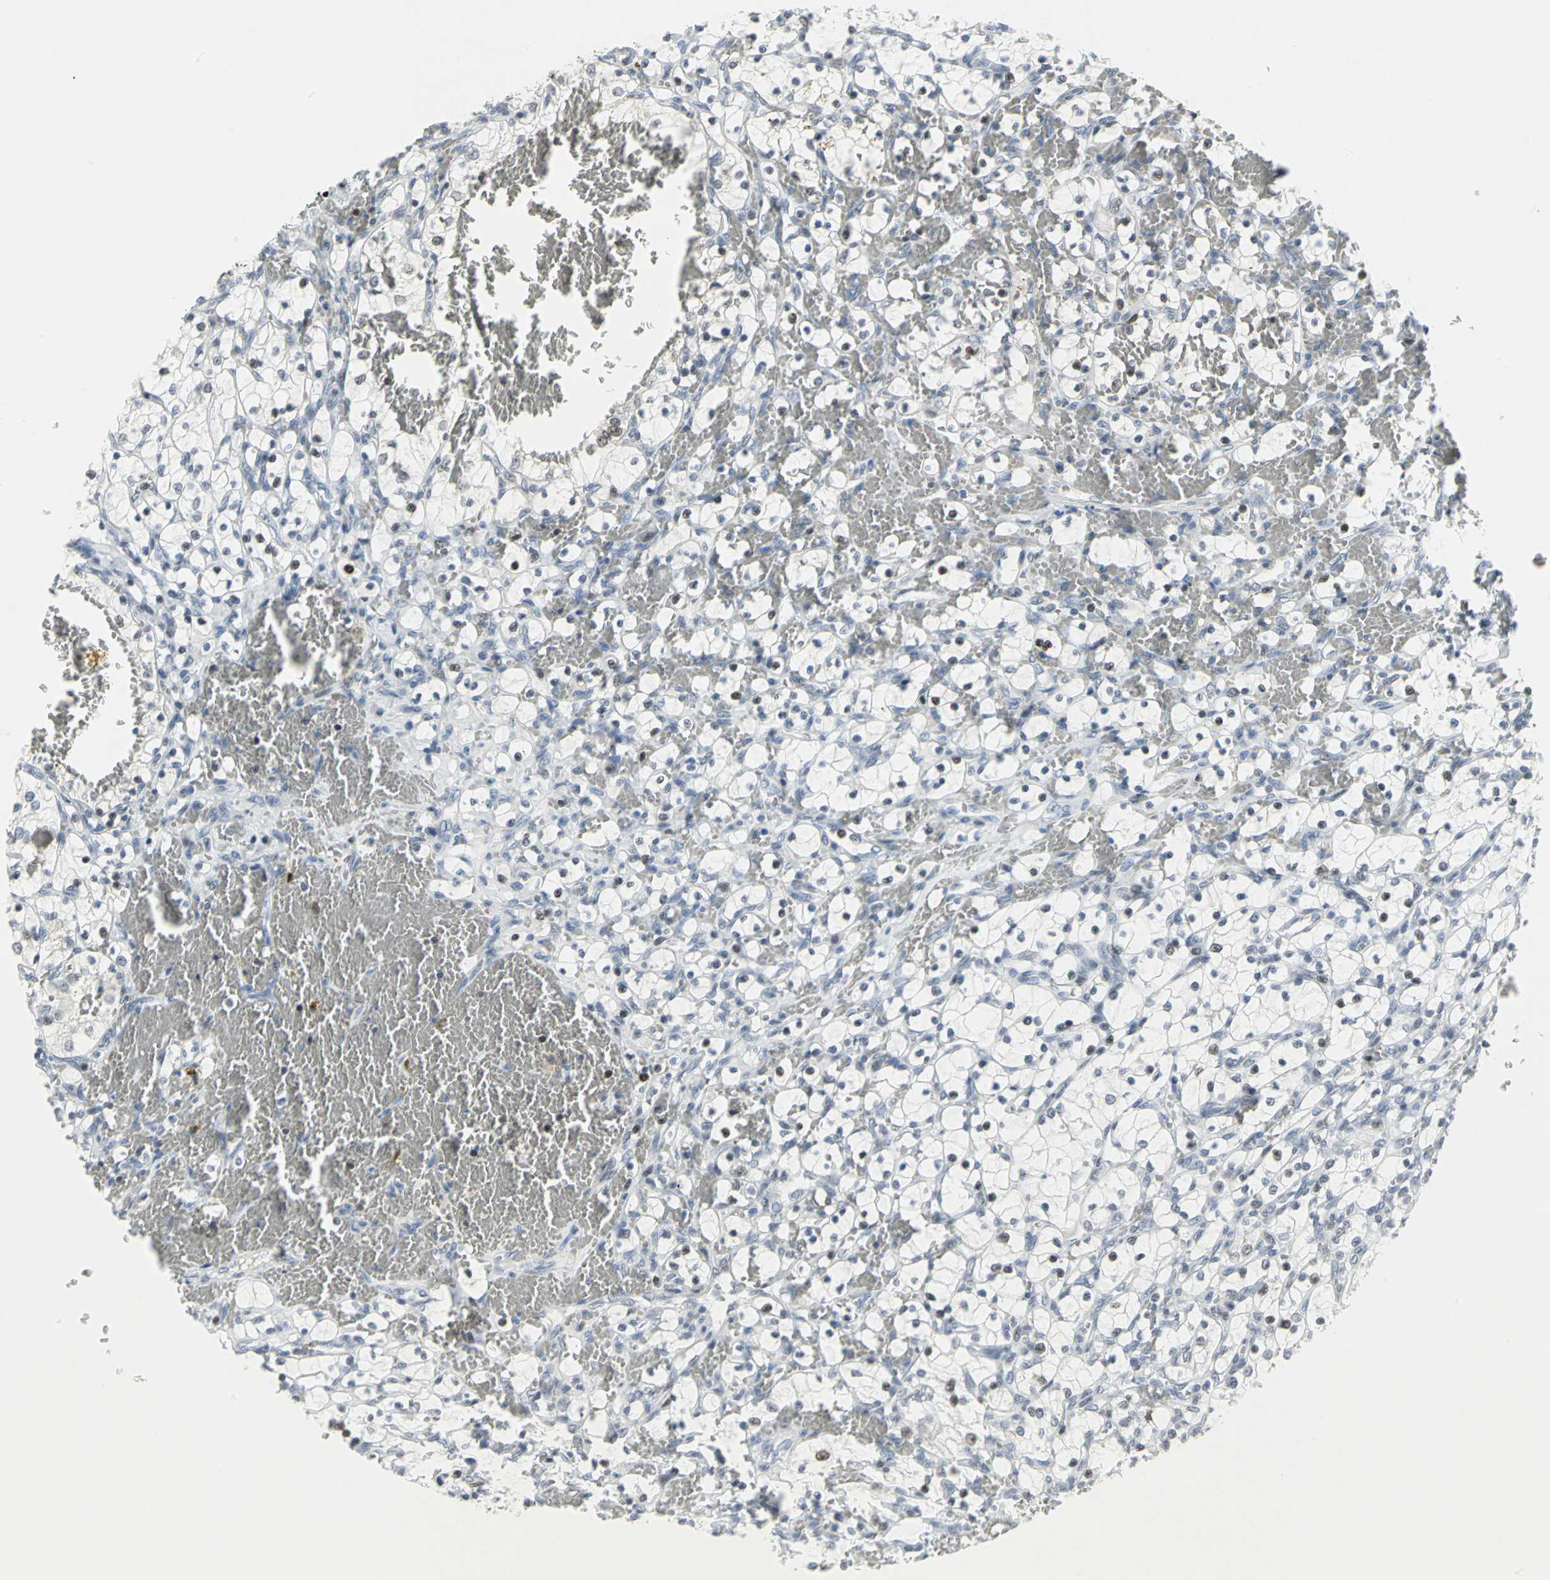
{"staining": {"intensity": "negative", "quantity": "none", "location": "none"}, "tissue": "renal cancer", "cell_type": "Tumor cells", "image_type": "cancer", "snomed": [{"axis": "morphology", "description": "Adenocarcinoma, NOS"}, {"axis": "topography", "description": "Kidney"}], "caption": "Adenocarcinoma (renal) stained for a protein using immunohistochemistry (IHC) shows no expression tumor cells.", "gene": "RPA1", "patient": {"sex": "female", "age": 69}}